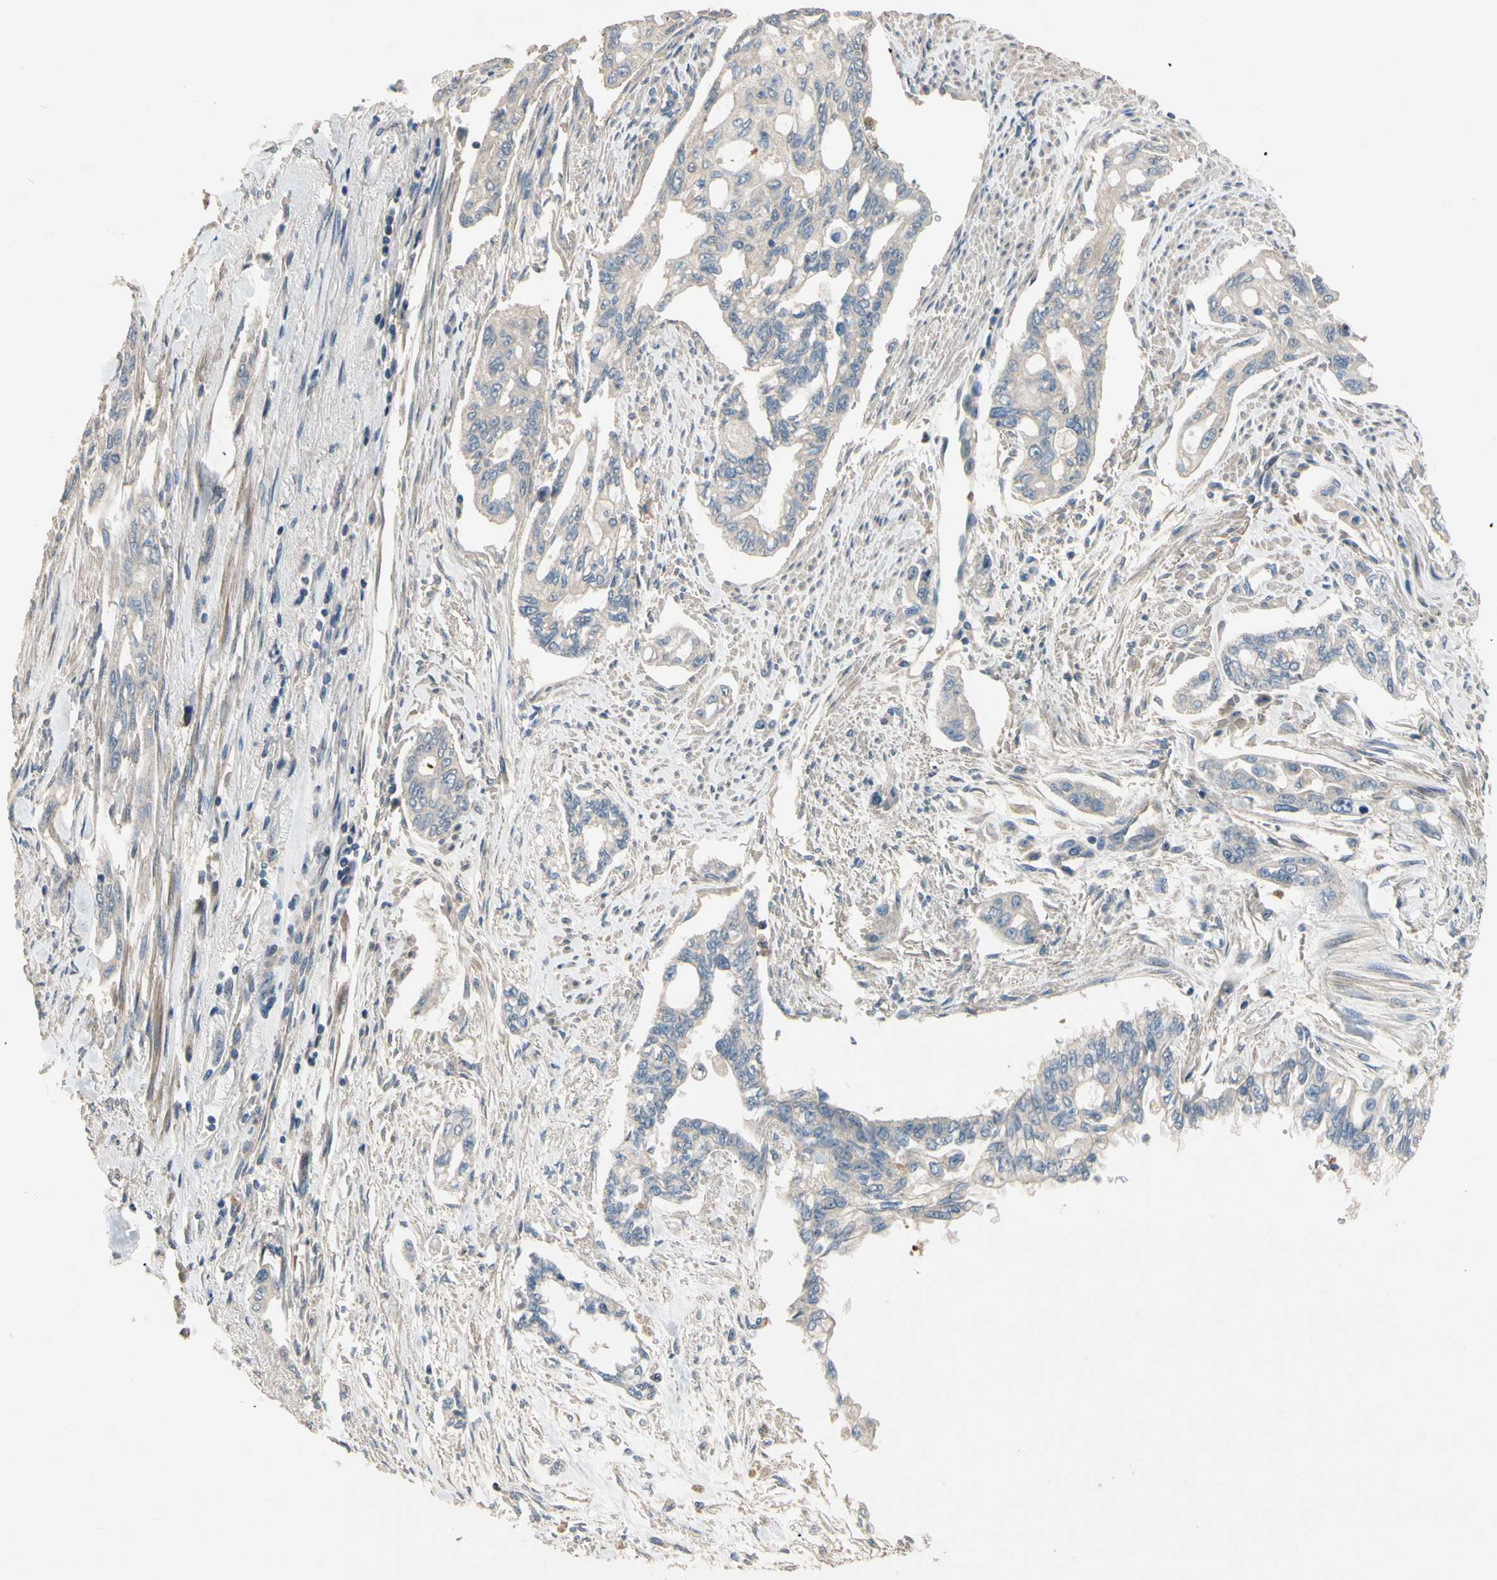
{"staining": {"intensity": "negative", "quantity": "none", "location": "none"}, "tissue": "pancreatic cancer", "cell_type": "Tumor cells", "image_type": "cancer", "snomed": [{"axis": "morphology", "description": "Normal tissue, NOS"}, {"axis": "topography", "description": "Pancreas"}], "caption": "An IHC photomicrograph of pancreatic cancer is shown. There is no staining in tumor cells of pancreatic cancer.", "gene": "SIGLEC5", "patient": {"sex": "male", "age": 42}}